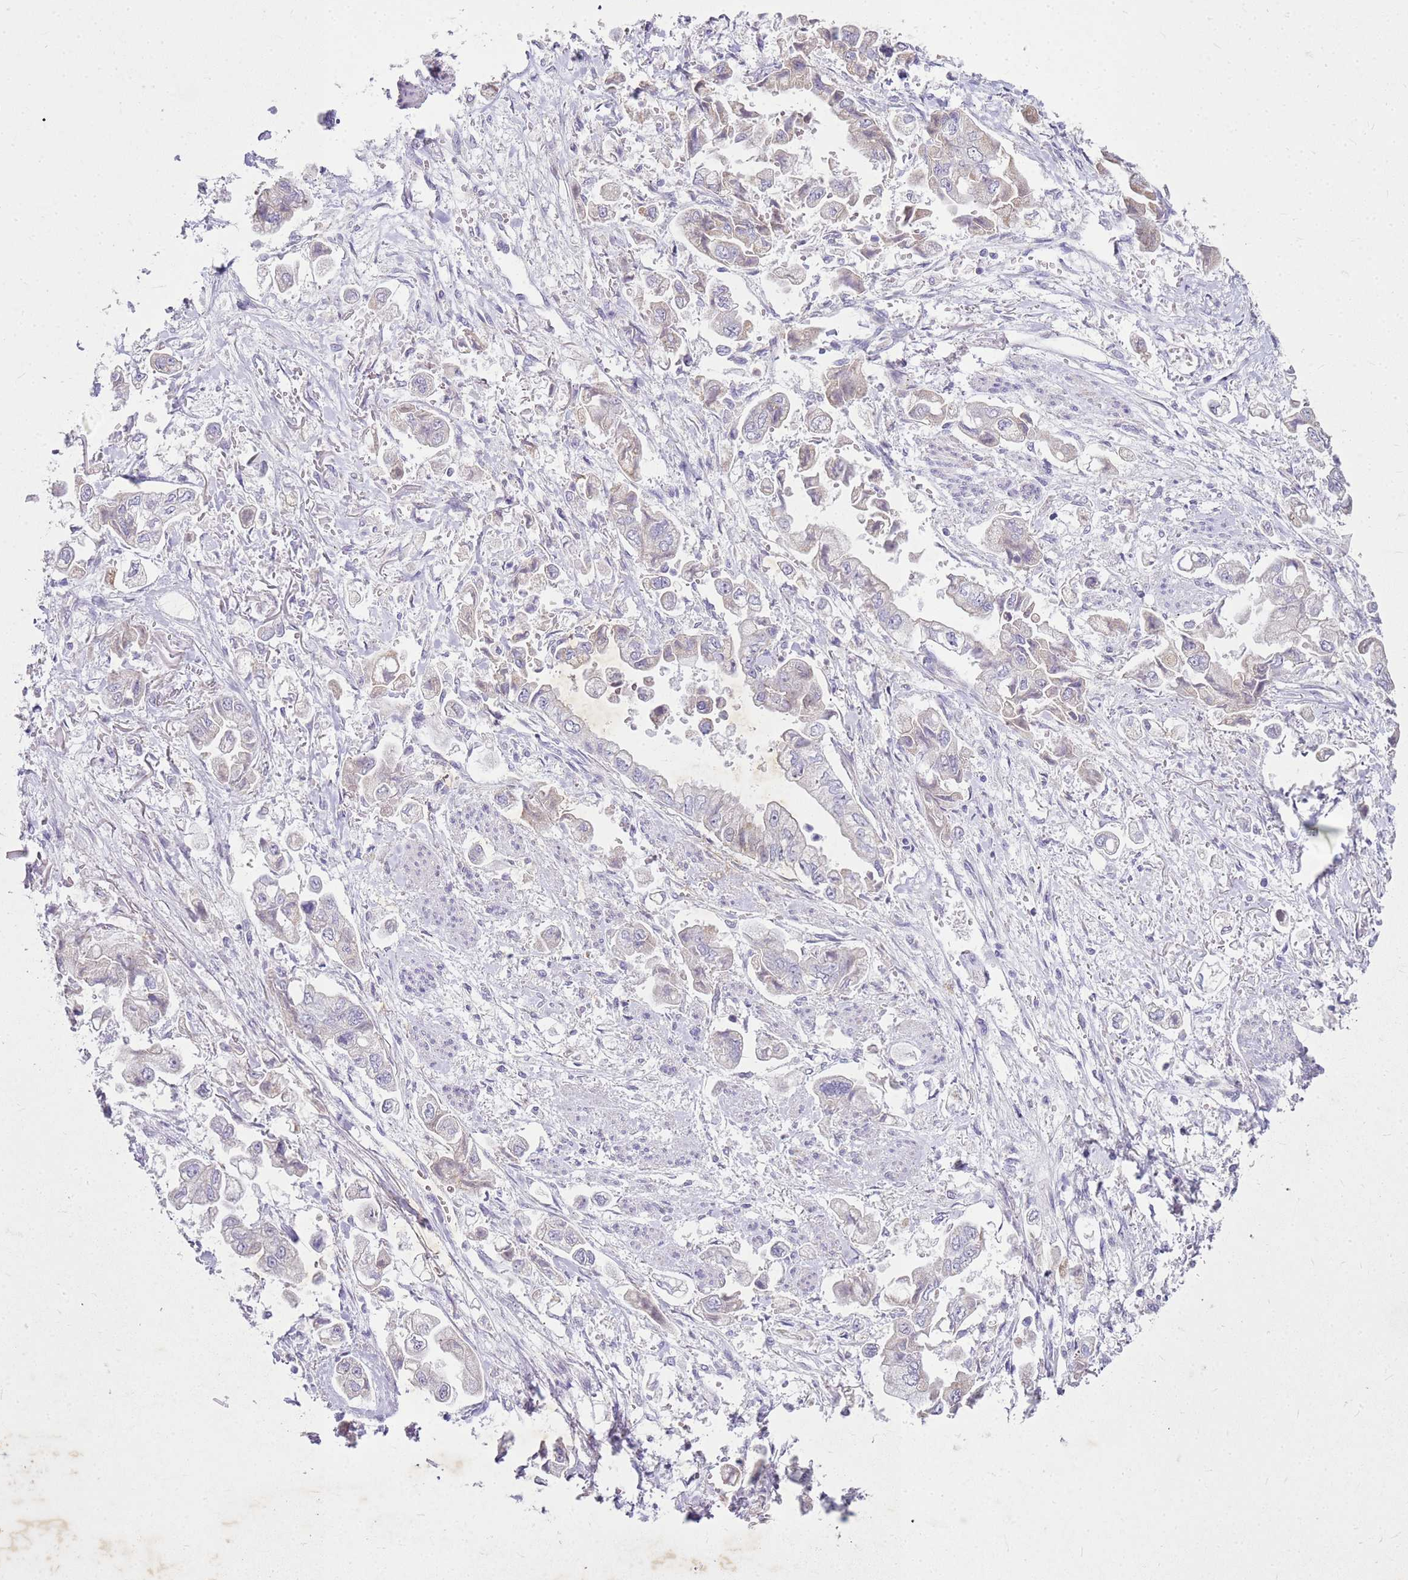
{"staining": {"intensity": "negative", "quantity": "none", "location": "none"}, "tissue": "stomach cancer", "cell_type": "Tumor cells", "image_type": "cancer", "snomed": [{"axis": "morphology", "description": "Adenocarcinoma, NOS"}, {"axis": "topography", "description": "Stomach"}], "caption": "Tumor cells show no significant expression in stomach cancer. (DAB (3,3'-diaminobenzidine) immunohistochemistry visualized using brightfield microscopy, high magnification).", "gene": "FABP2", "patient": {"sex": "male", "age": 62}}